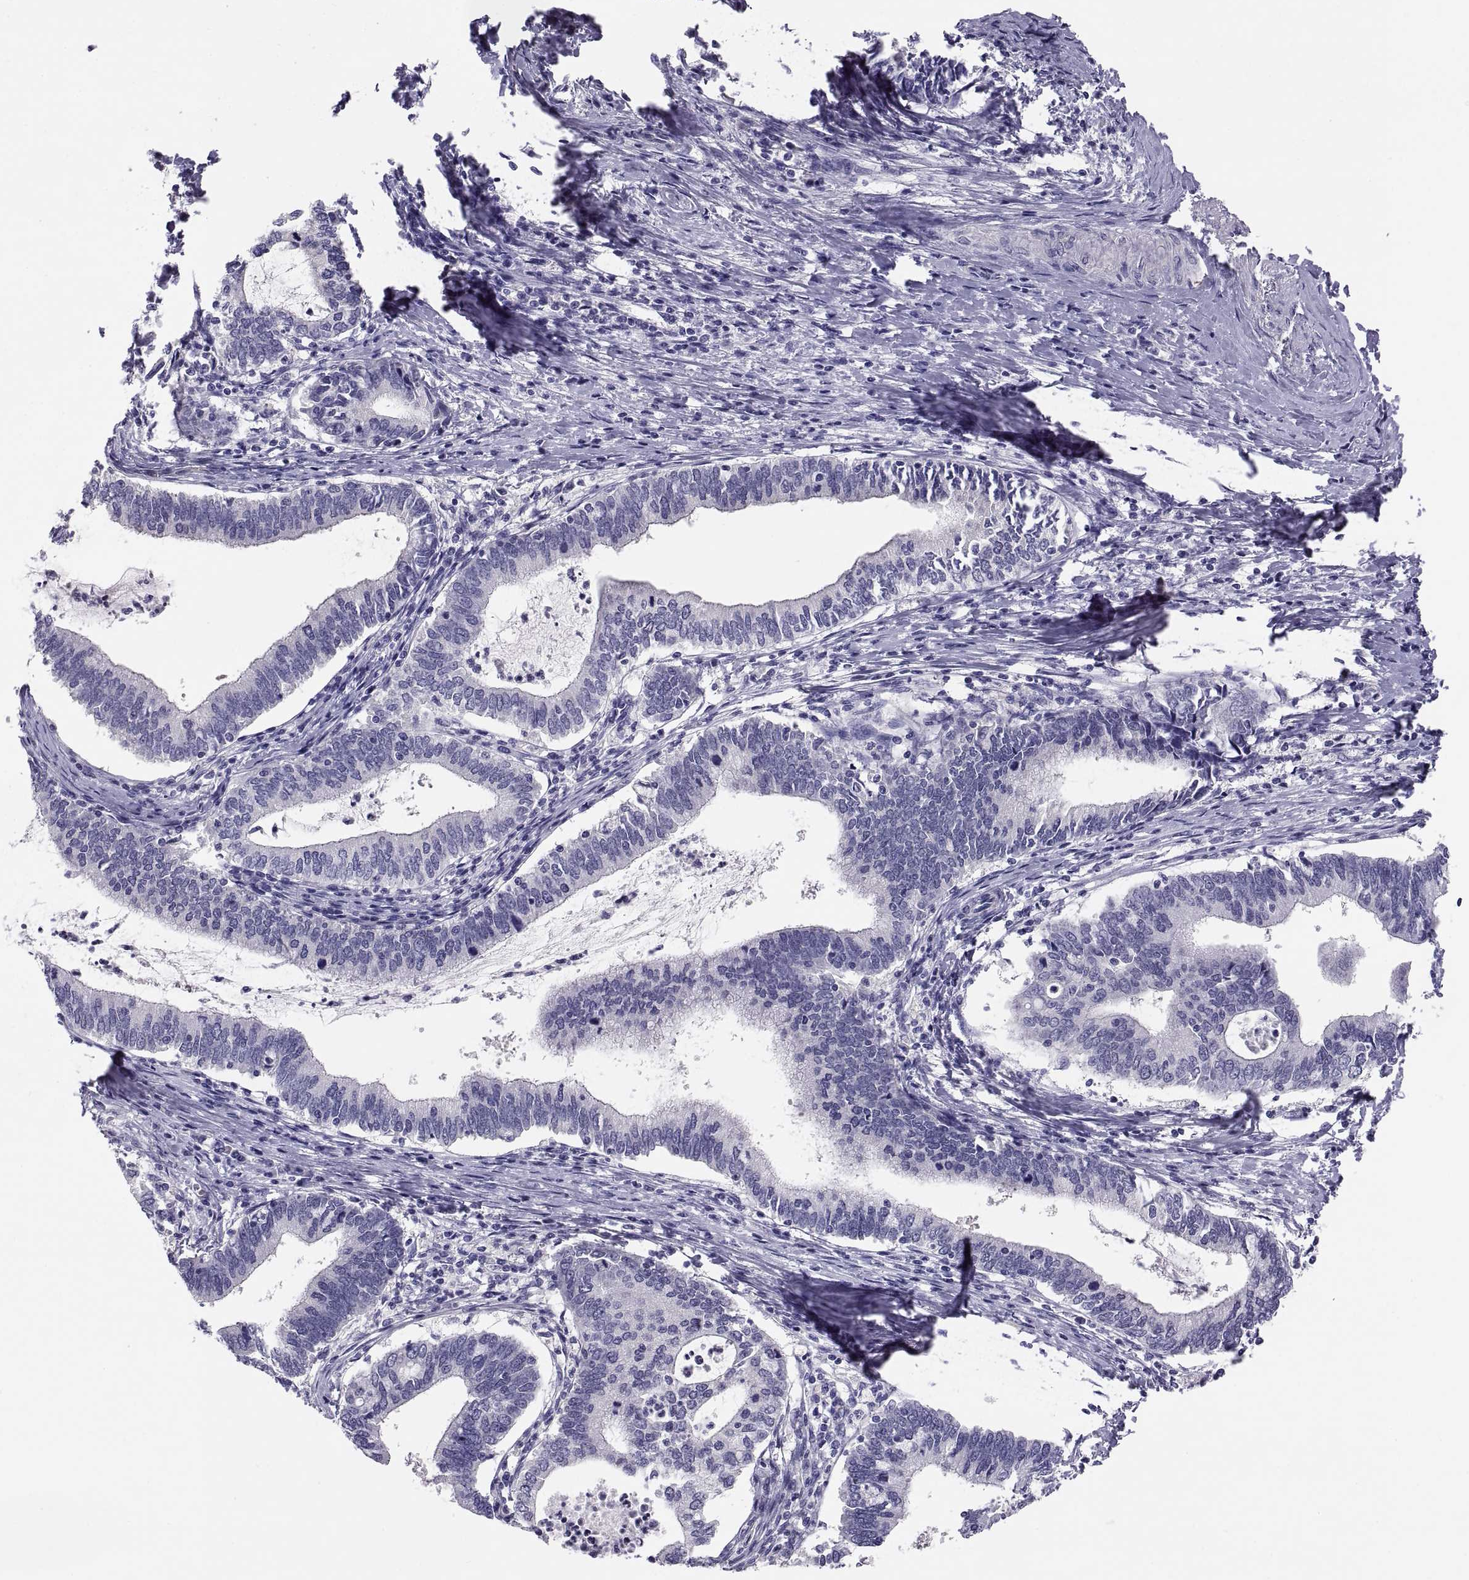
{"staining": {"intensity": "negative", "quantity": "none", "location": "none"}, "tissue": "cervical cancer", "cell_type": "Tumor cells", "image_type": "cancer", "snomed": [{"axis": "morphology", "description": "Adenocarcinoma, NOS"}, {"axis": "topography", "description": "Cervix"}], "caption": "Immunohistochemical staining of cervical cancer shows no significant staining in tumor cells. The staining is performed using DAB (3,3'-diaminobenzidine) brown chromogen with nuclei counter-stained in using hematoxylin.", "gene": "STRC", "patient": {"sex": "female", "age": 42}}